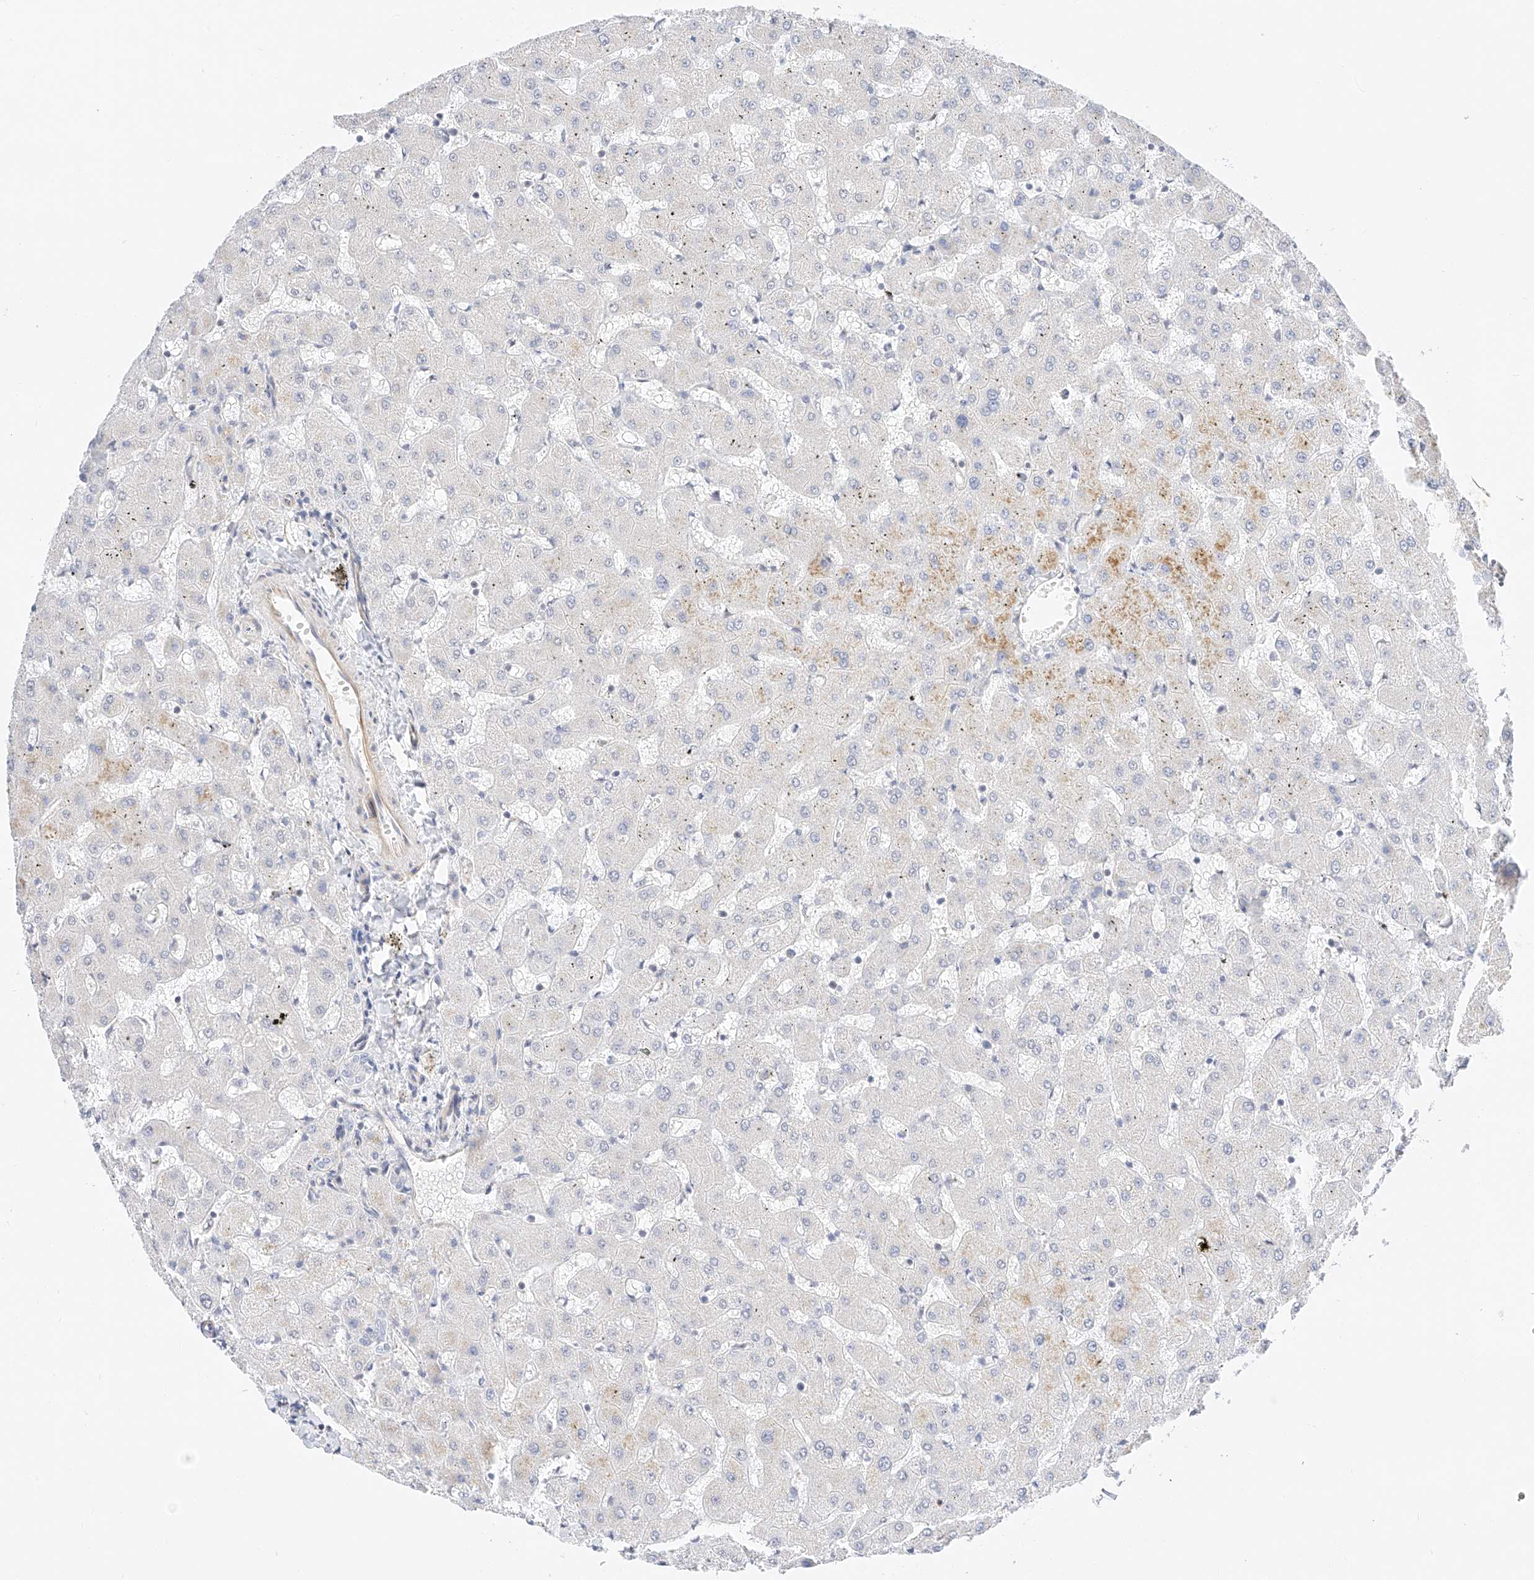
{"staining": {"intensity": "negative", "quantity": "none", "location": "none"}, "tissue": "liver", "cell_type": "Cholangiocytes", "image_type": "normal", "snomed": [{"axis": "morphology", "description": "Normal tissue, NOS"}, {"axis": "topography", "description": "Liver"}], "caption": "Micrograph shows no significant protein positivity in cholangiocytes of benign liver. (DAB immunohistochemistry visualized using brightfield microscopy, high magnification).", "gene": "CDCP2", "patient": {"sex": "female", "age": 63}}